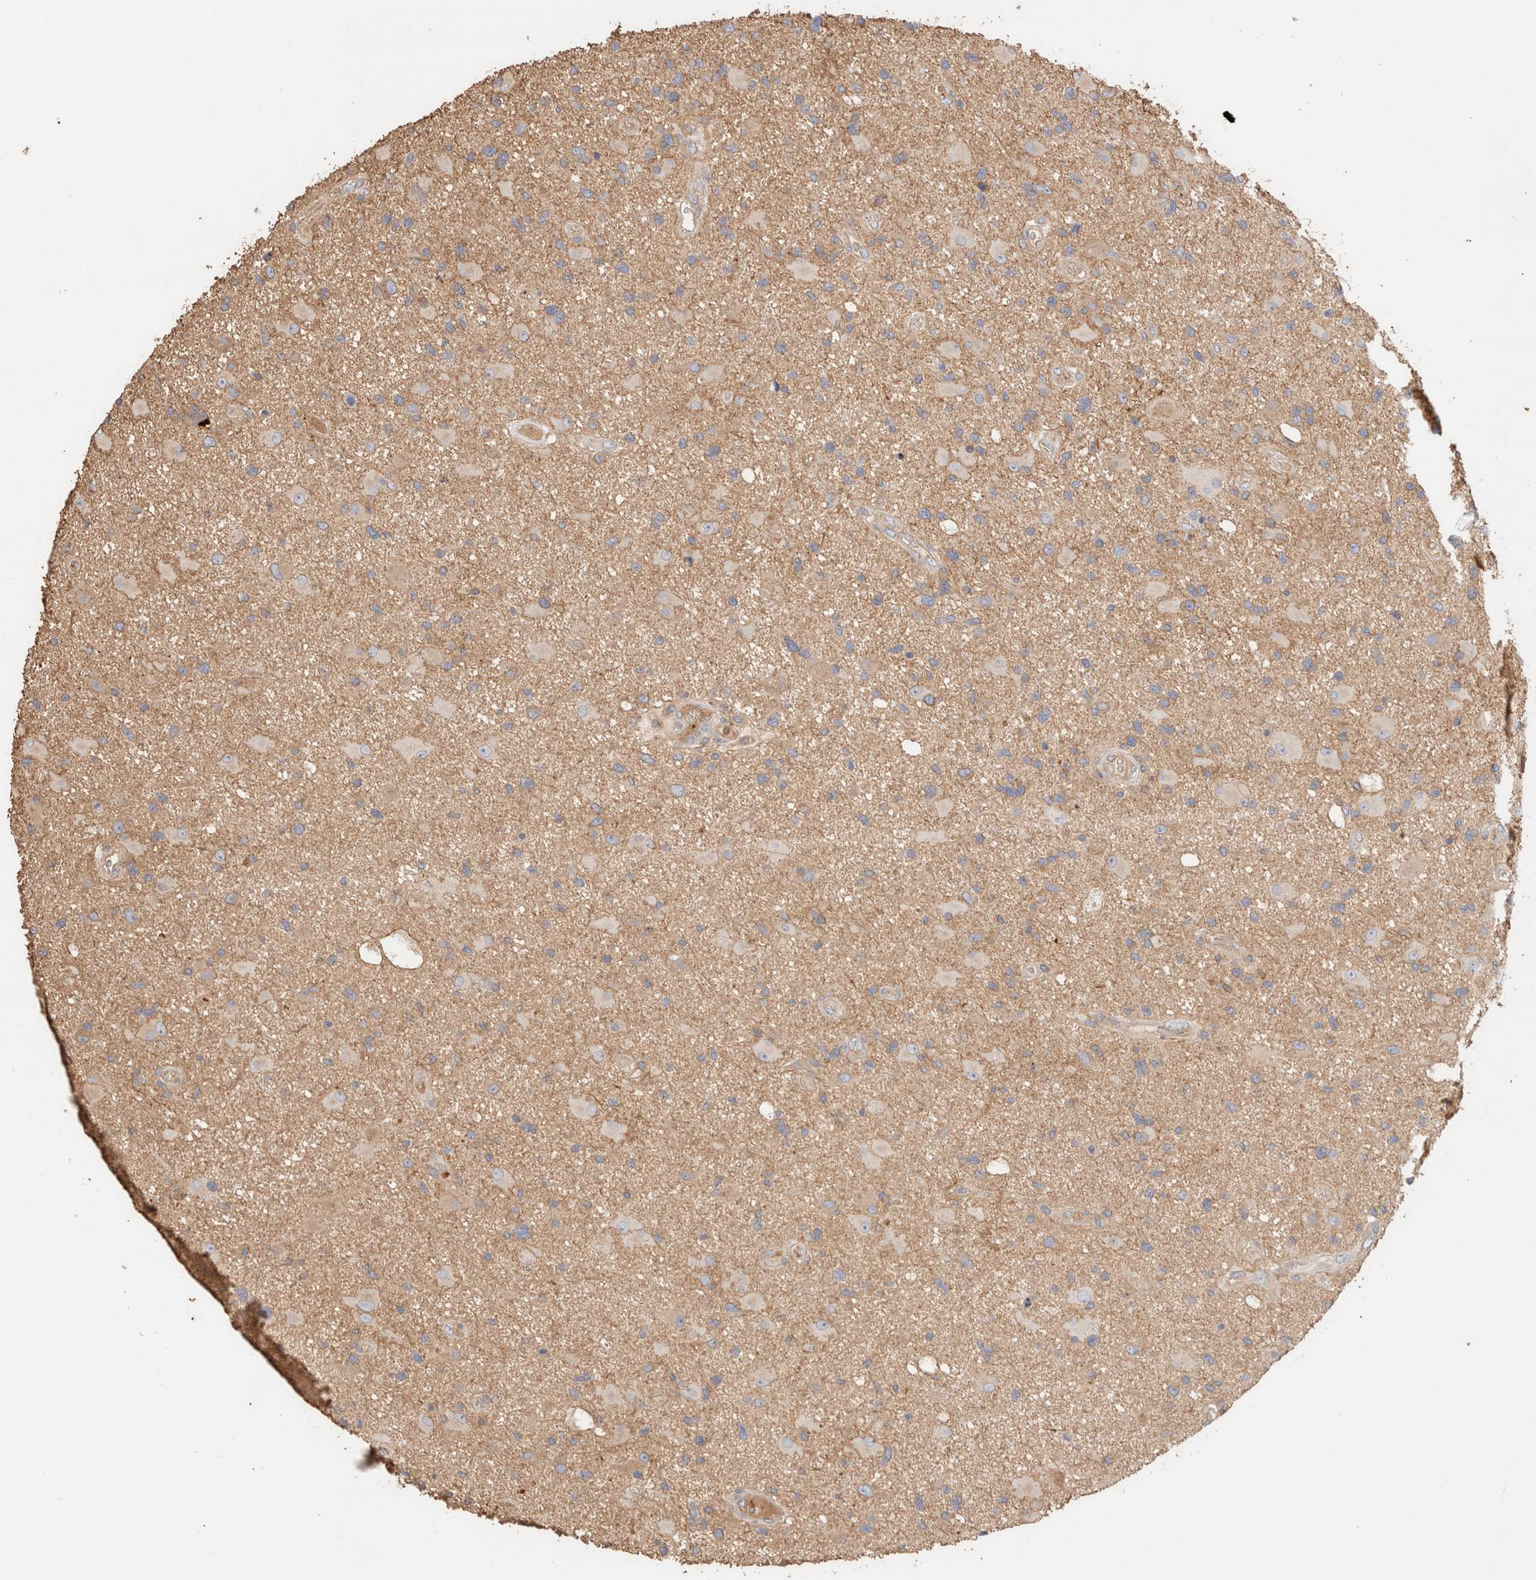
{"staining": {"intensity": "weak", "quantity": ">75%", "location": "cytoplasmic/membranous"}, "tissue": "glioma", "cell_type": "Tumor cells", "image_type": "cancer", "snomed": [{"axis": "morphology", "description": "Glioma, malignant, High grade"}, {"axis": "topography", "description": "Brain"}], "caption": "About >75% of tumor cells in glioma exhibit weak cytoplasmic/membranous protein expression as visualized by brown immunohistochemical staining.", "gene": "PROS1", "patient": {"sex": "male", "age": 33}}